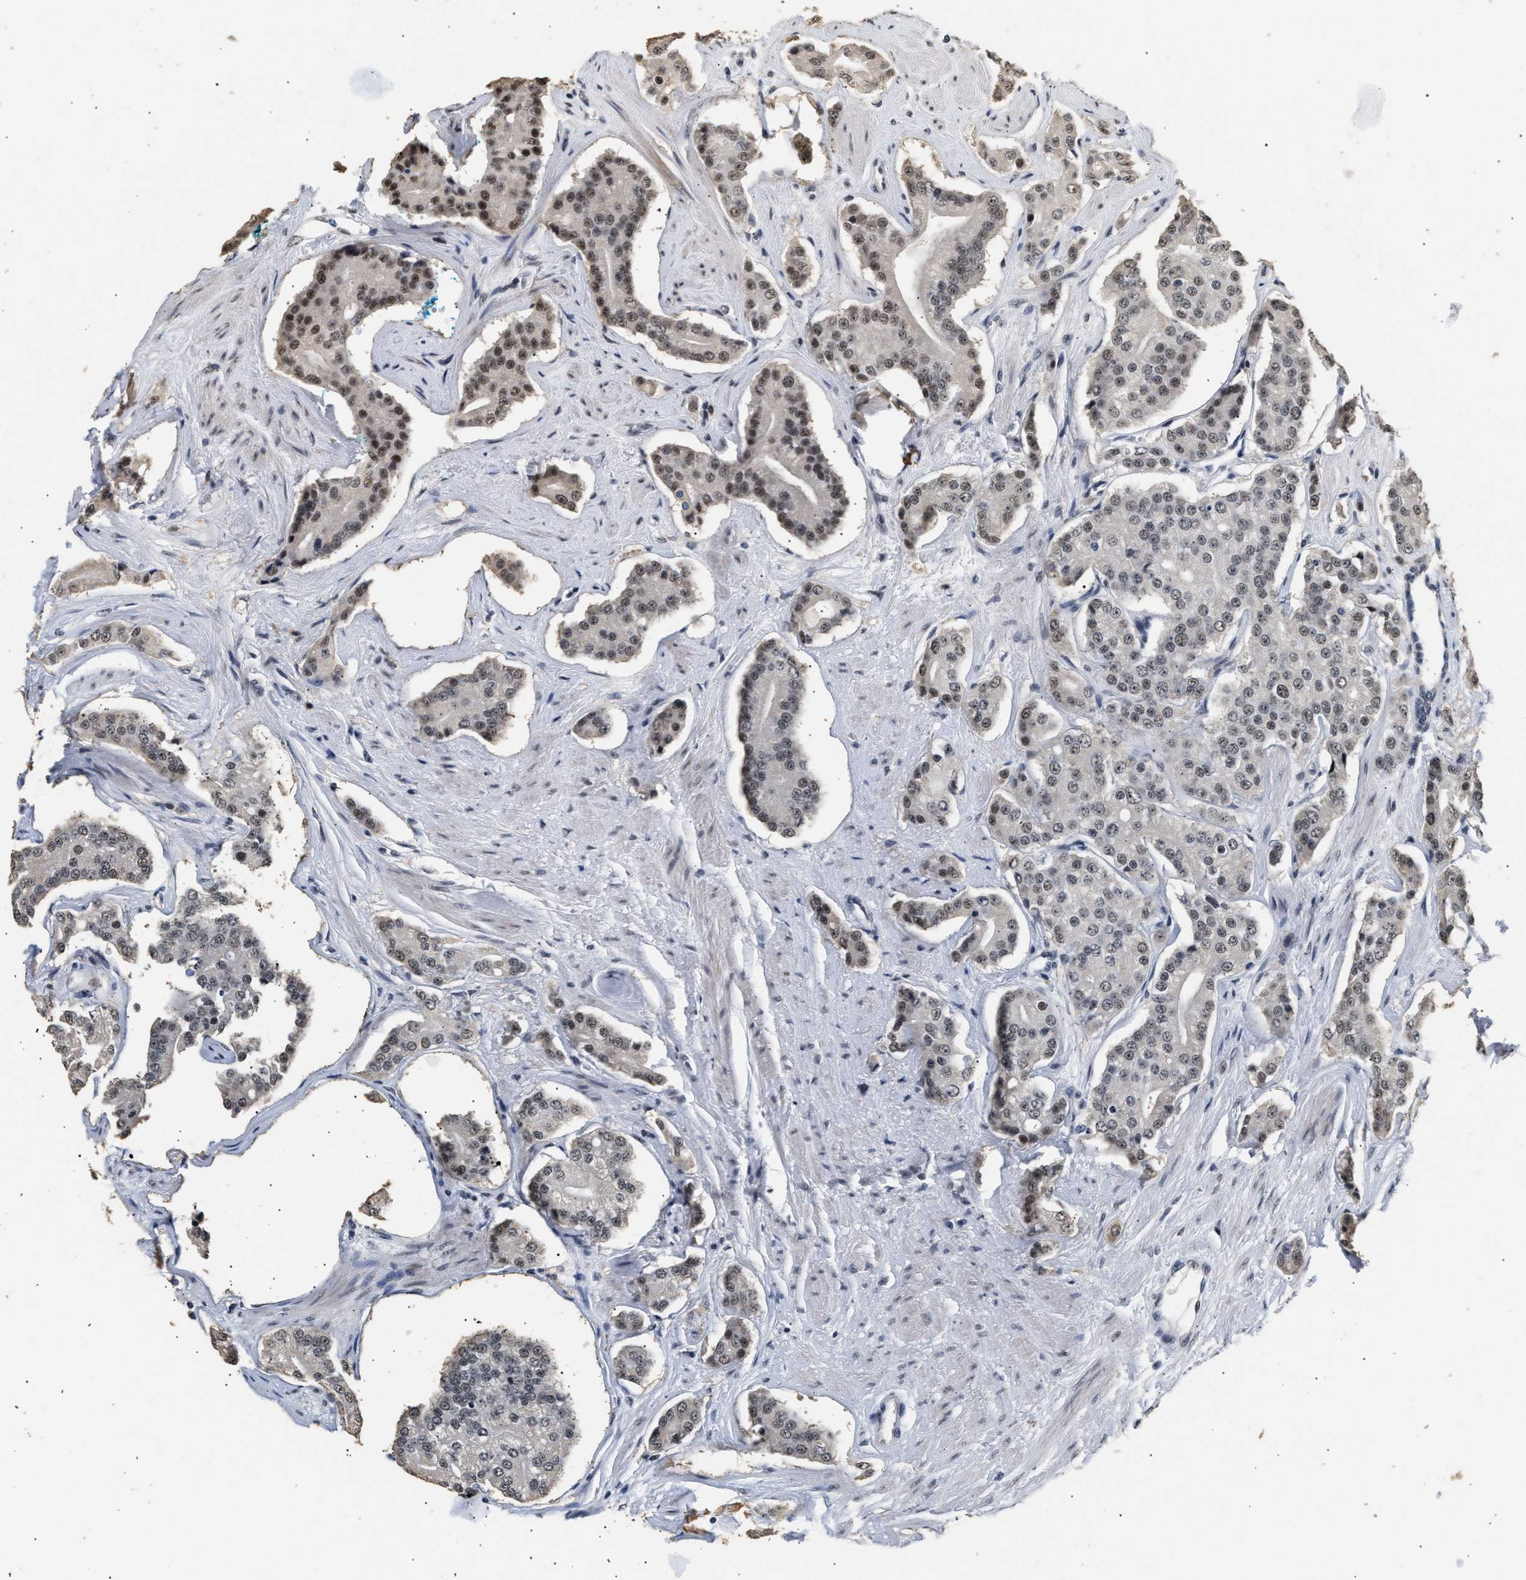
{"staining": {"intensity": "weak", "quantity": ">75%", "location": "nuclear"}, "tissue": "prostate cancer", "cell_type": "Tumor cells", "image_type": "cancer", "snomed": [{"axis": "morphology", "description": "Adenocarcinoma, High grade"}, {"axis": "topography", "description": "Prostate"}], "caption": "DAB (3,3'-diaminobenzidine) immunohistochemical staining of prostate adenocarcinoma (high-grade) exhibits weak nuclear protein expression in approximately >75% of tumor cells.", "gene": "THOC1", "patient": {"sex": "male", "age": 71}}